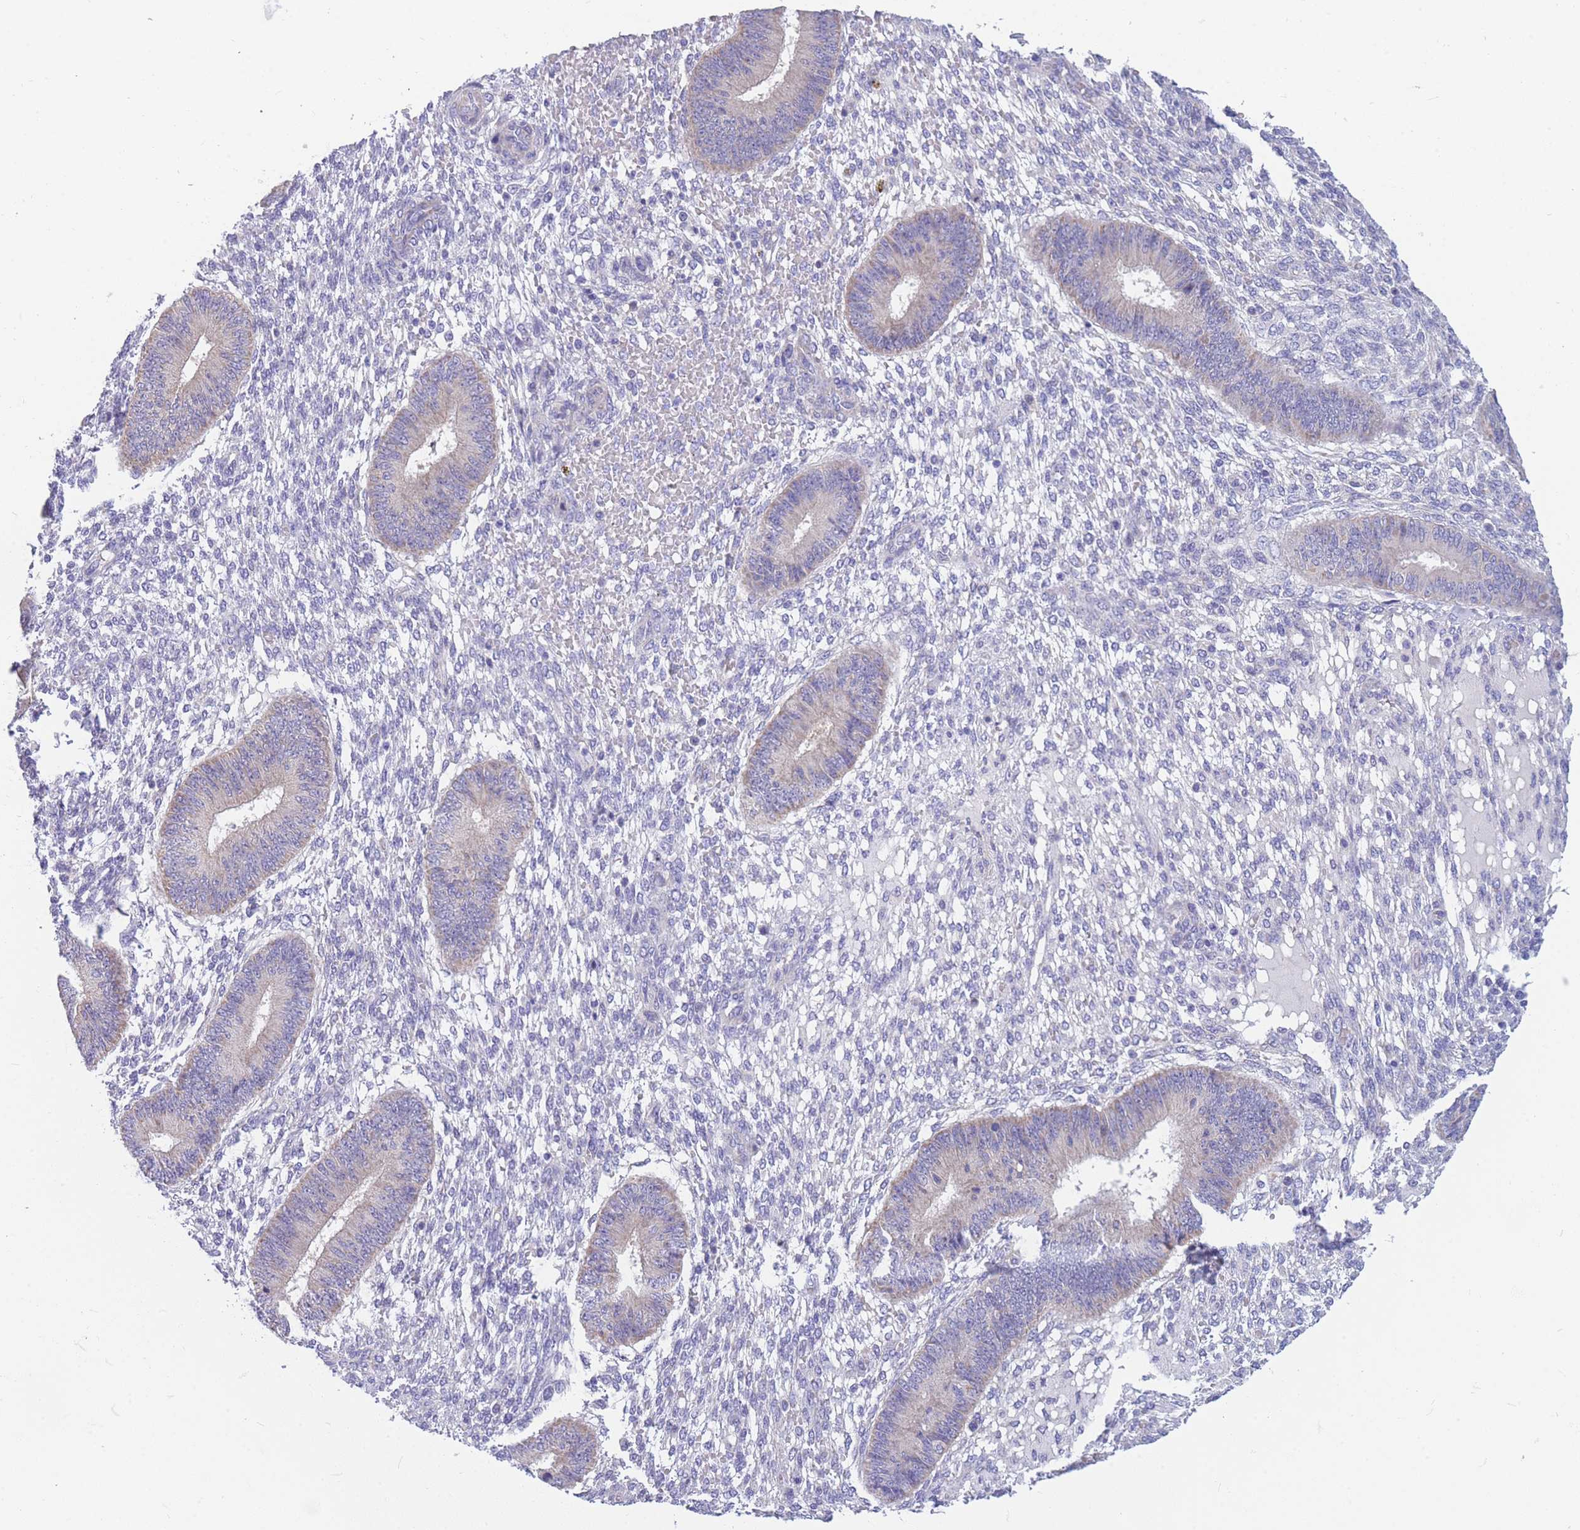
{"staining": {"intensity": "negative", "quantity": "none", "location": "none"}, "tissue": "endometrium", "cell_type": "Cells in endometrial stroma", "image_type": "normal", "snomed": [{"axis": "morphology", "description": "Normal tissue, NOS"}, {"axis": "topography", "description": "Endometrium"}], "caption": "Cells in endometrial stroma show no significant staining in benign endometrium. (Immunohistochemistry, brightfield microscopy, high magnification).", "gene": "DHRS11", "patient": {"sex": "female", "age": 49}}